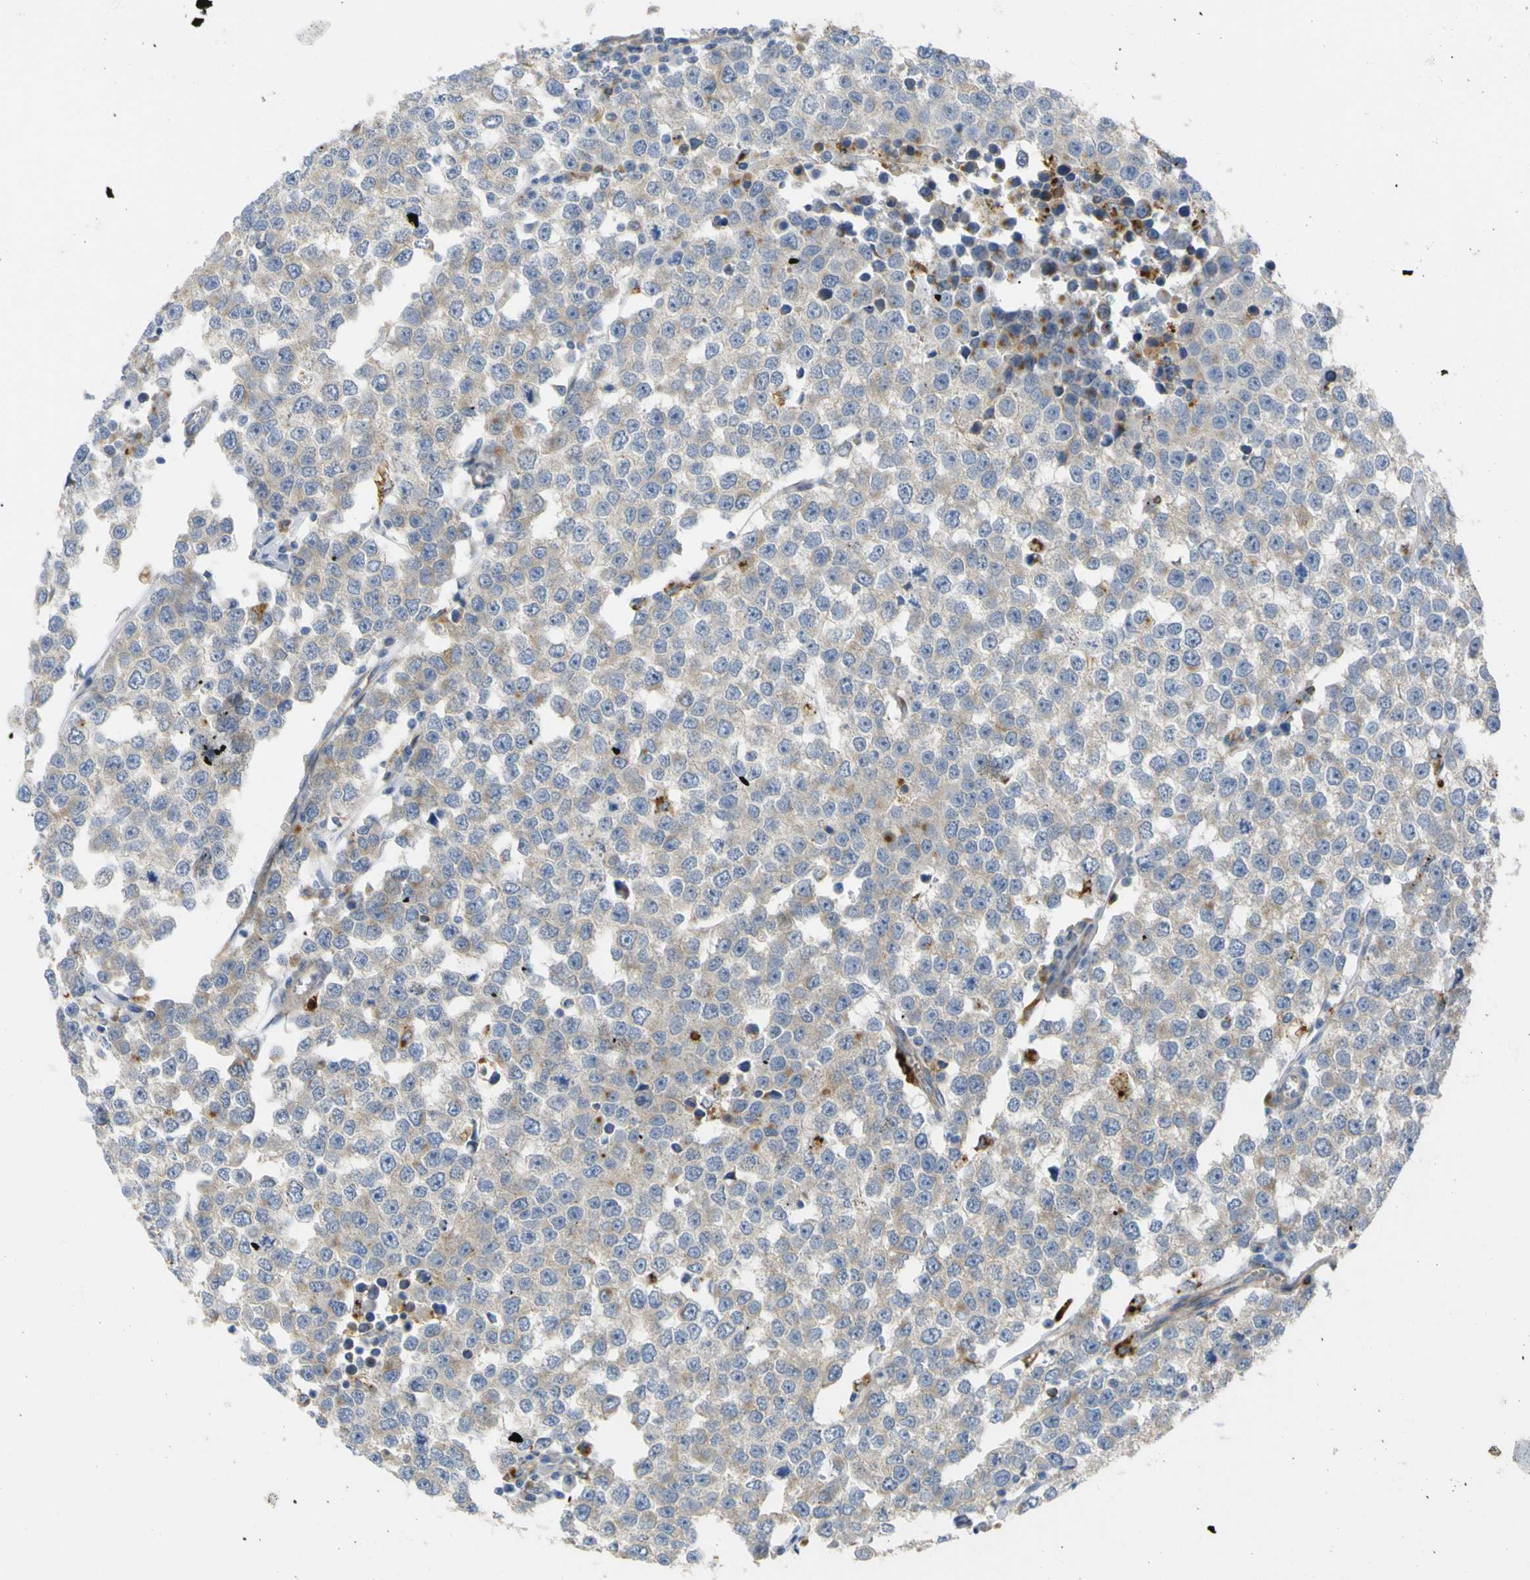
{"staining": {"intensity": "weak", "quantity": "25%-75%", "location": "cytoplasmic/membranous"}, "tissue": "testis cancer", "cell_type": "Tumor cells", "image_type": "cancer", "snomed": [{"axis": "morphology", "description": "Seminoma, NOS"}, {"axis": "morphology", "description": "Carcinoma, Embryonal, NOS"}, {"axis": "topography", "description": "Testis"}], "caption": "There is low levels of weak cytoplasmic/membranous staining in tumor cells of seminoma (testis), as demonstrated by immunohistochemical staining (brown color).", "gene": "SYPL1", "patient": {"sex": "male", "age": 52}}